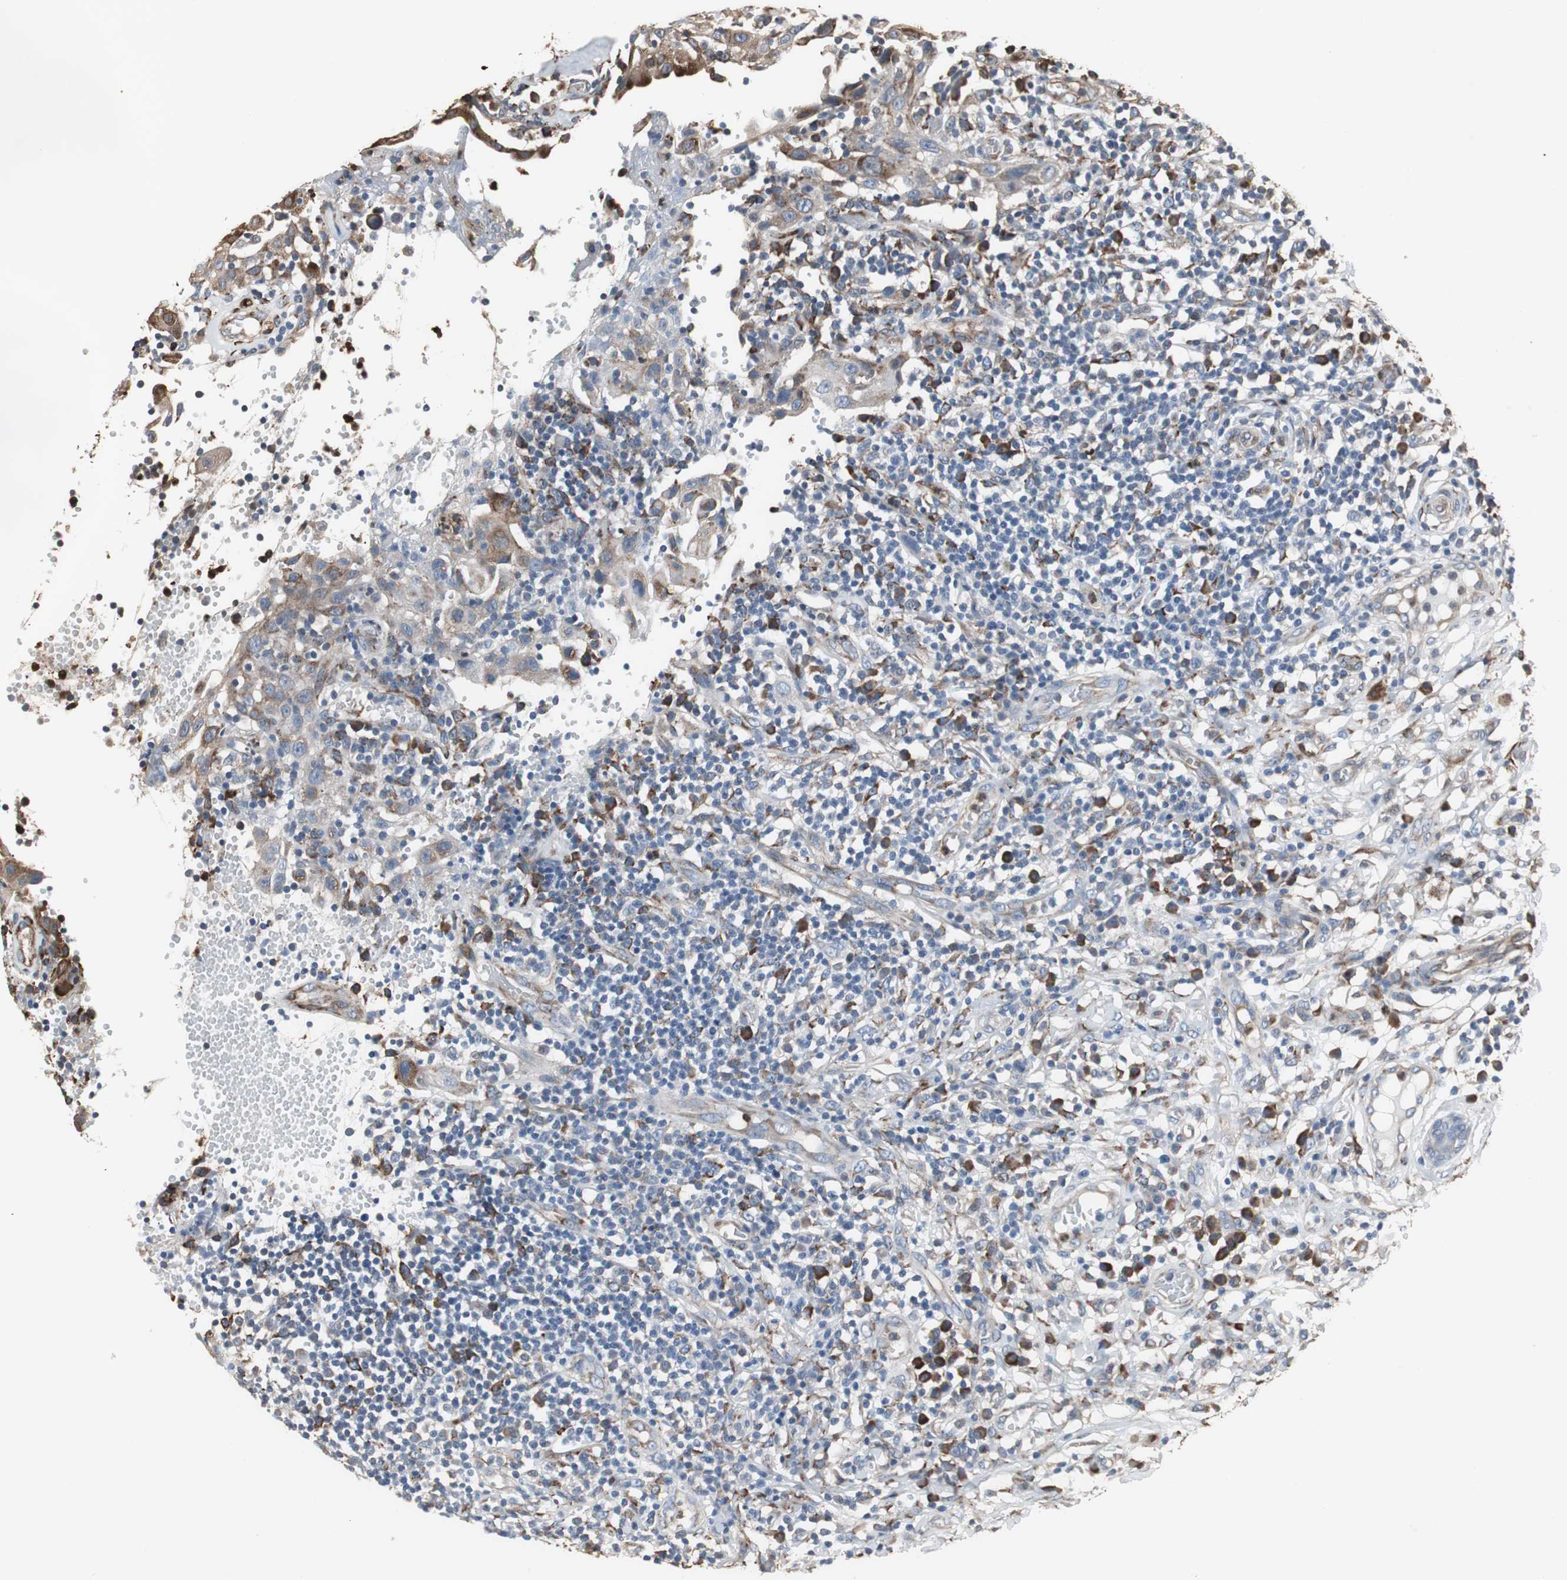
{"staining": {"intensity": "moderate", "quantity": ">75%", "location": "cytoplasmic/membranous"}, "tissue": "thyroid cancer", "cell_type": "Tumor cells", "image_type": "cancer", "snomed": [{"axis": "morphology", "description": "Carcinoma, NOS"}, {"axis": "topography", "description": "Thyroid gland"}], "caption": "IHC (DAB) staining of thyroid carcinoma exhibits moderate cytoplasmic/membranous protein staining in about >75% of tumor cells.", "gene": "CALU", "patient": {"sex": "female", "age": 77}}